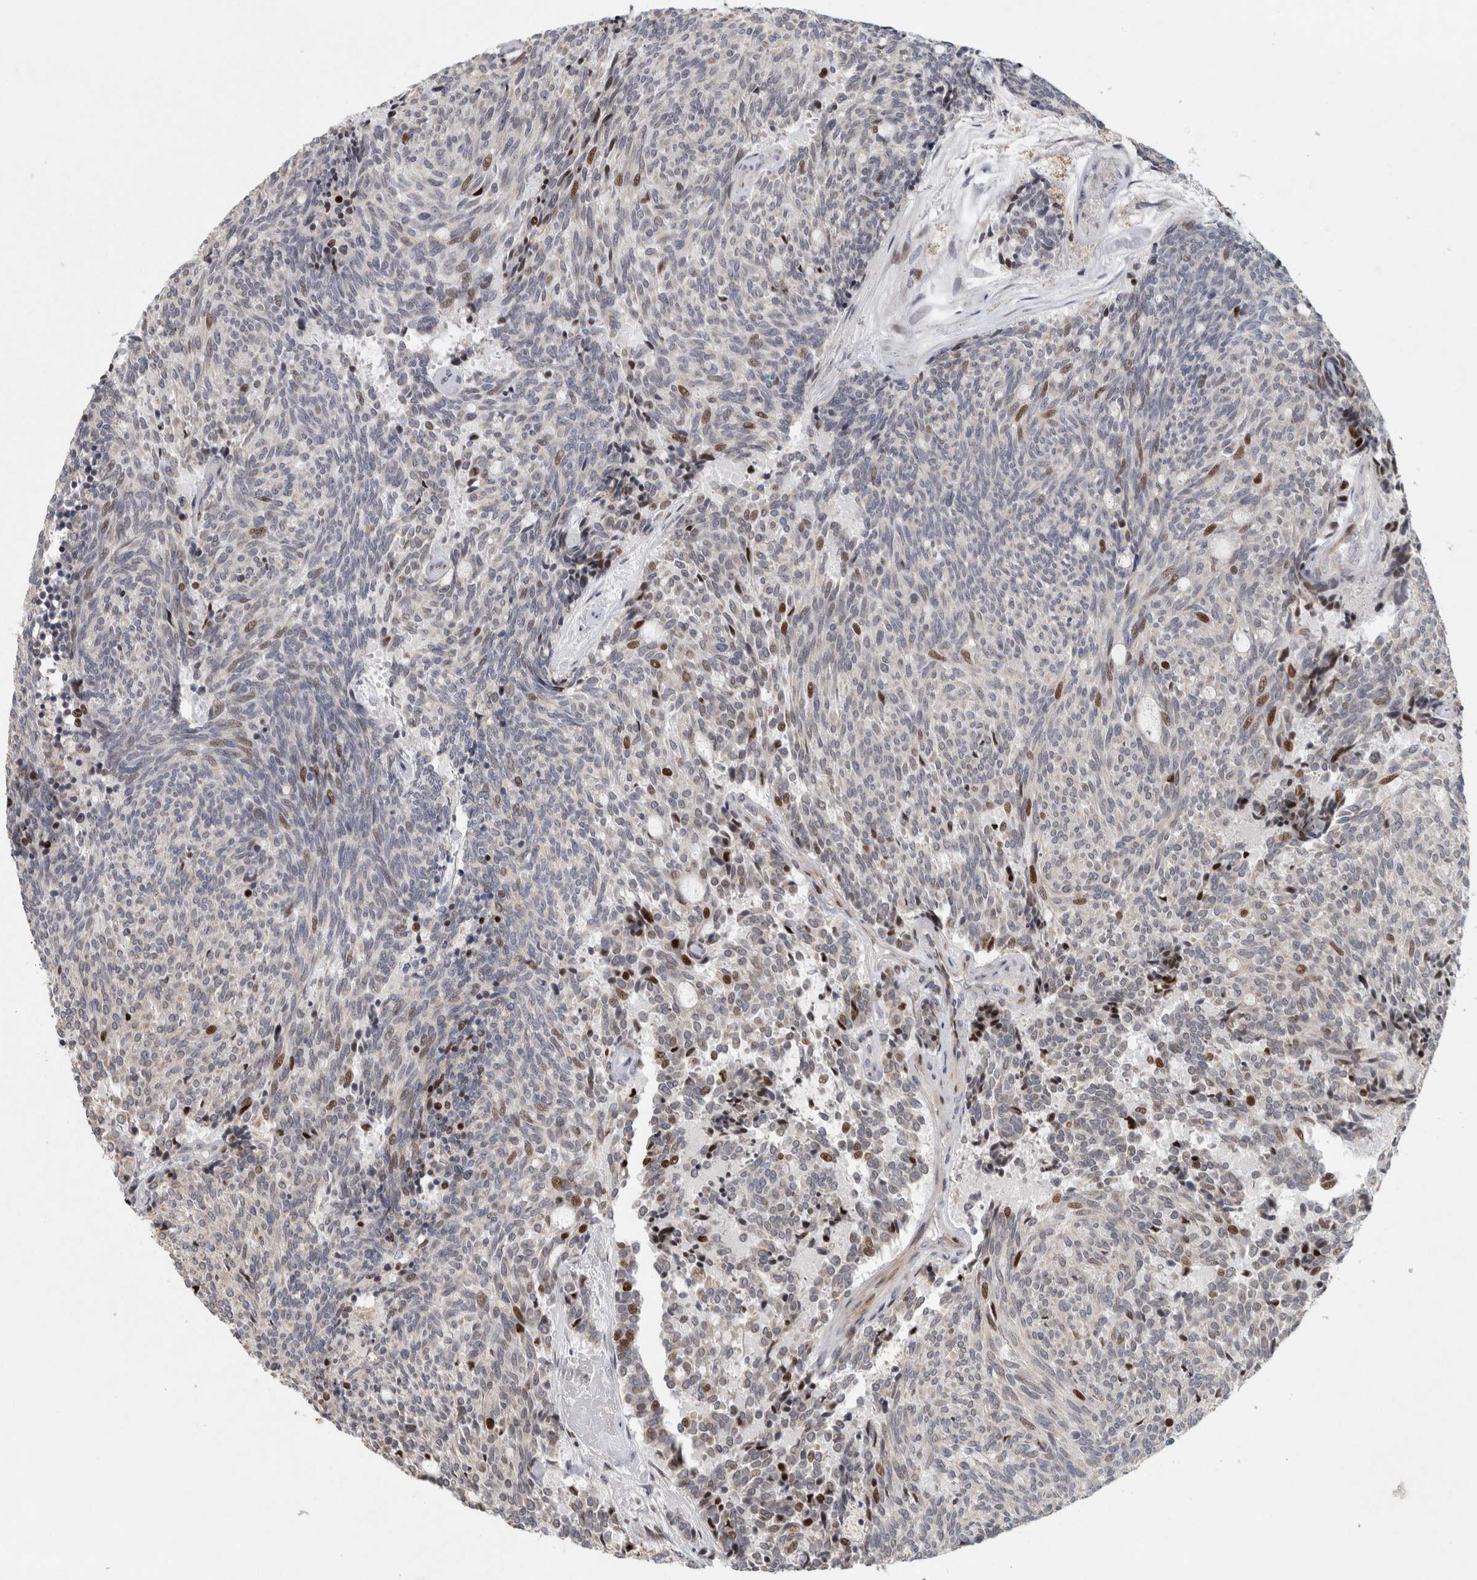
{"staining": {"intensity": "strong", "quantity": "<25%", "location": "nuclear"}, "tissue": "carcinoid", "cell_type": "Tumor cells", "image_type": "cancer", "snomed": [{"axis": "morphology", "description": "Carcinoid, malignant, NOS"}, {"axis": "topography", "description": "Pancreas"}], "caption": "Approximately <25% of tumor cells in carcinoid display strong nuclear protein positivity as visualized by brown immunohistochemical staining.", "gene": "RBM48", "patient": {"sex": "female", "age": 54}}